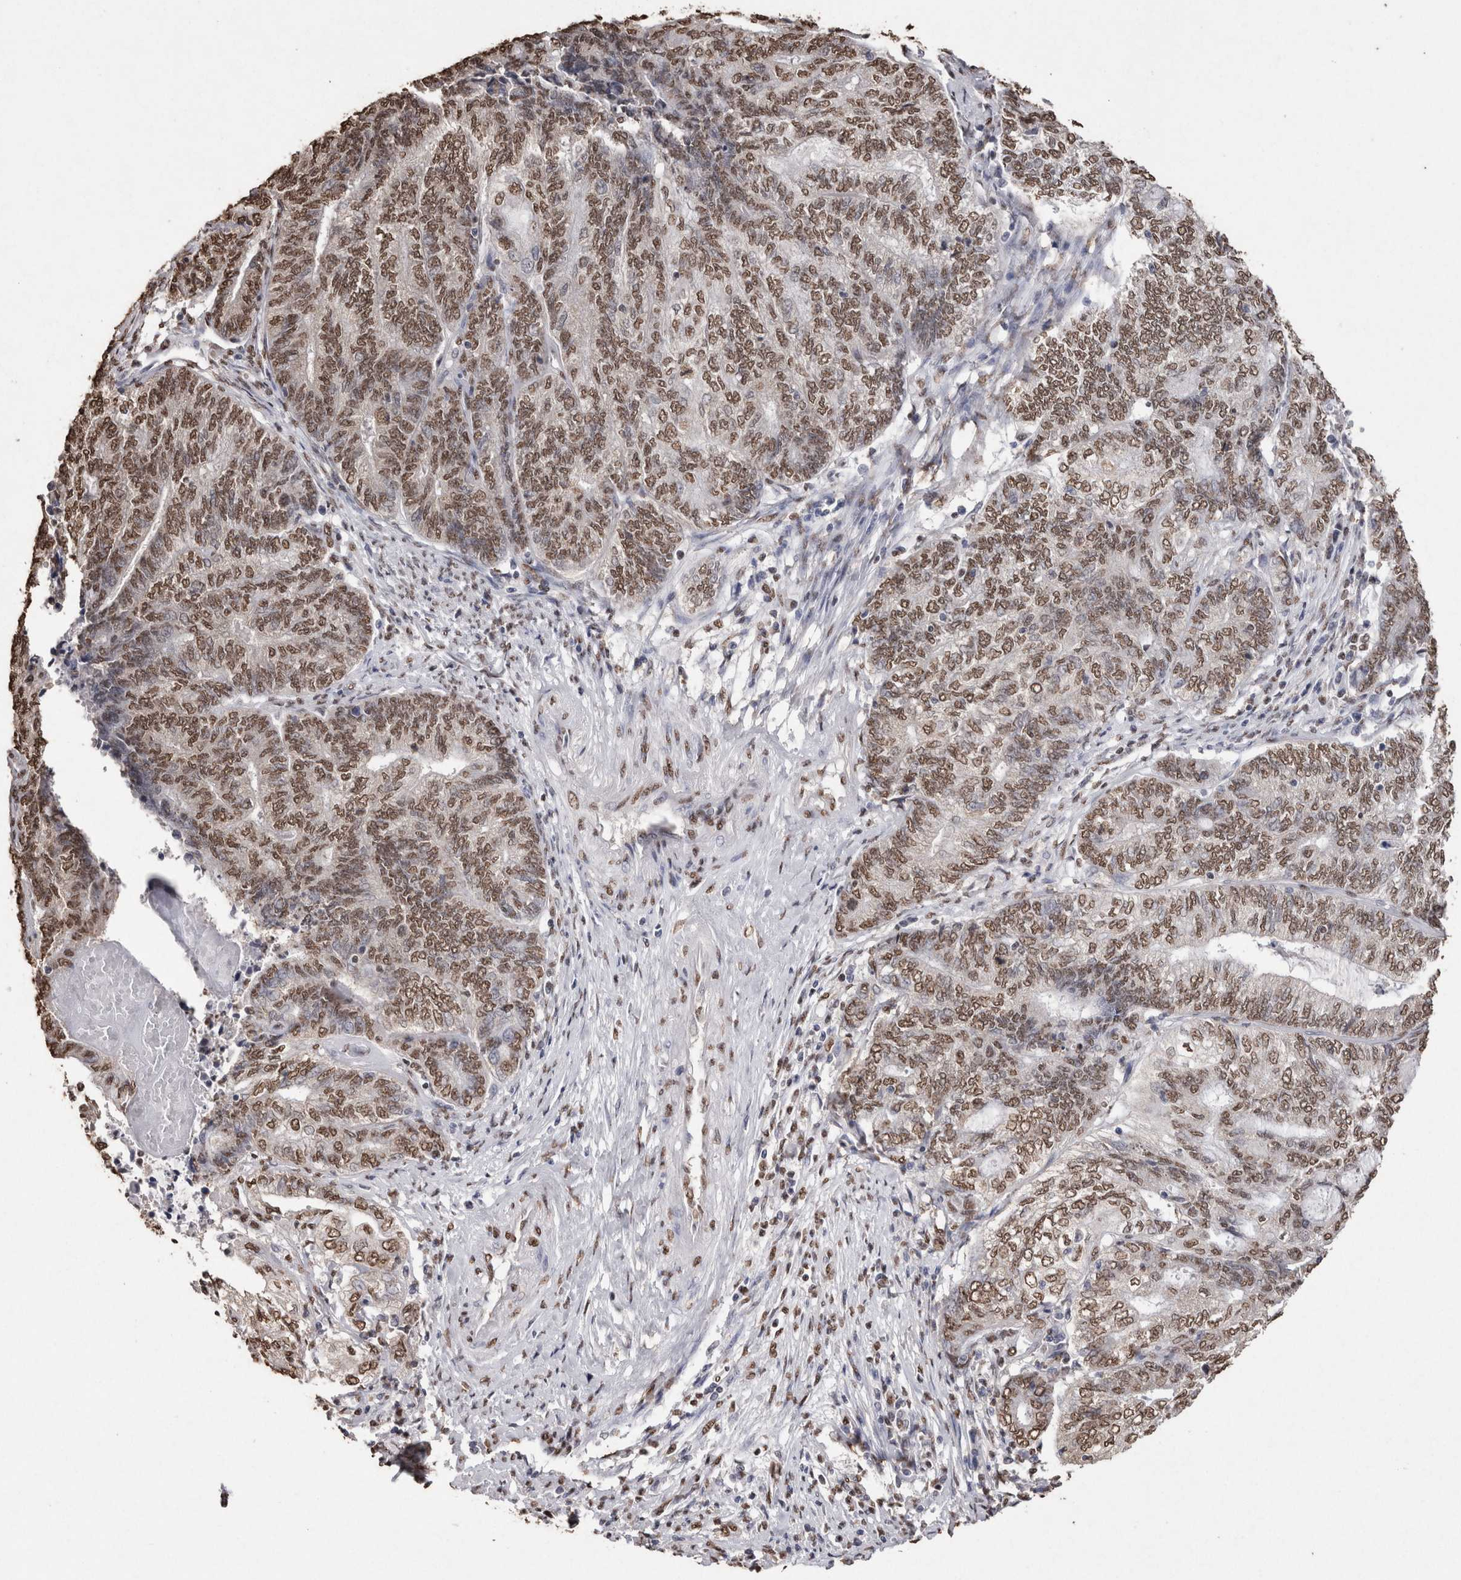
{"staining": {"intensity": "moderate", "quantity": ">75%", "location": "nuclear"}, "tissue": "endometrial cancer", "cell_type": "Tumor cells", "image_type": "cancer", "snomed": [{"axis": "morphology", "description": "Adenocarcinoma, NOS"}, {"axis": "topography", "description": "Uterus"}, {"axis": "topography", "description": "Endometrium"}], "caption": "A photomicrograph showing moderate nuclear expression in about >75% of tumor cells in endometrial adenocarcinoma, as visualized by brown immunohistochemical staining.", "gene": "NTHL1", "patient": {"sex": "female", "age": 70}}